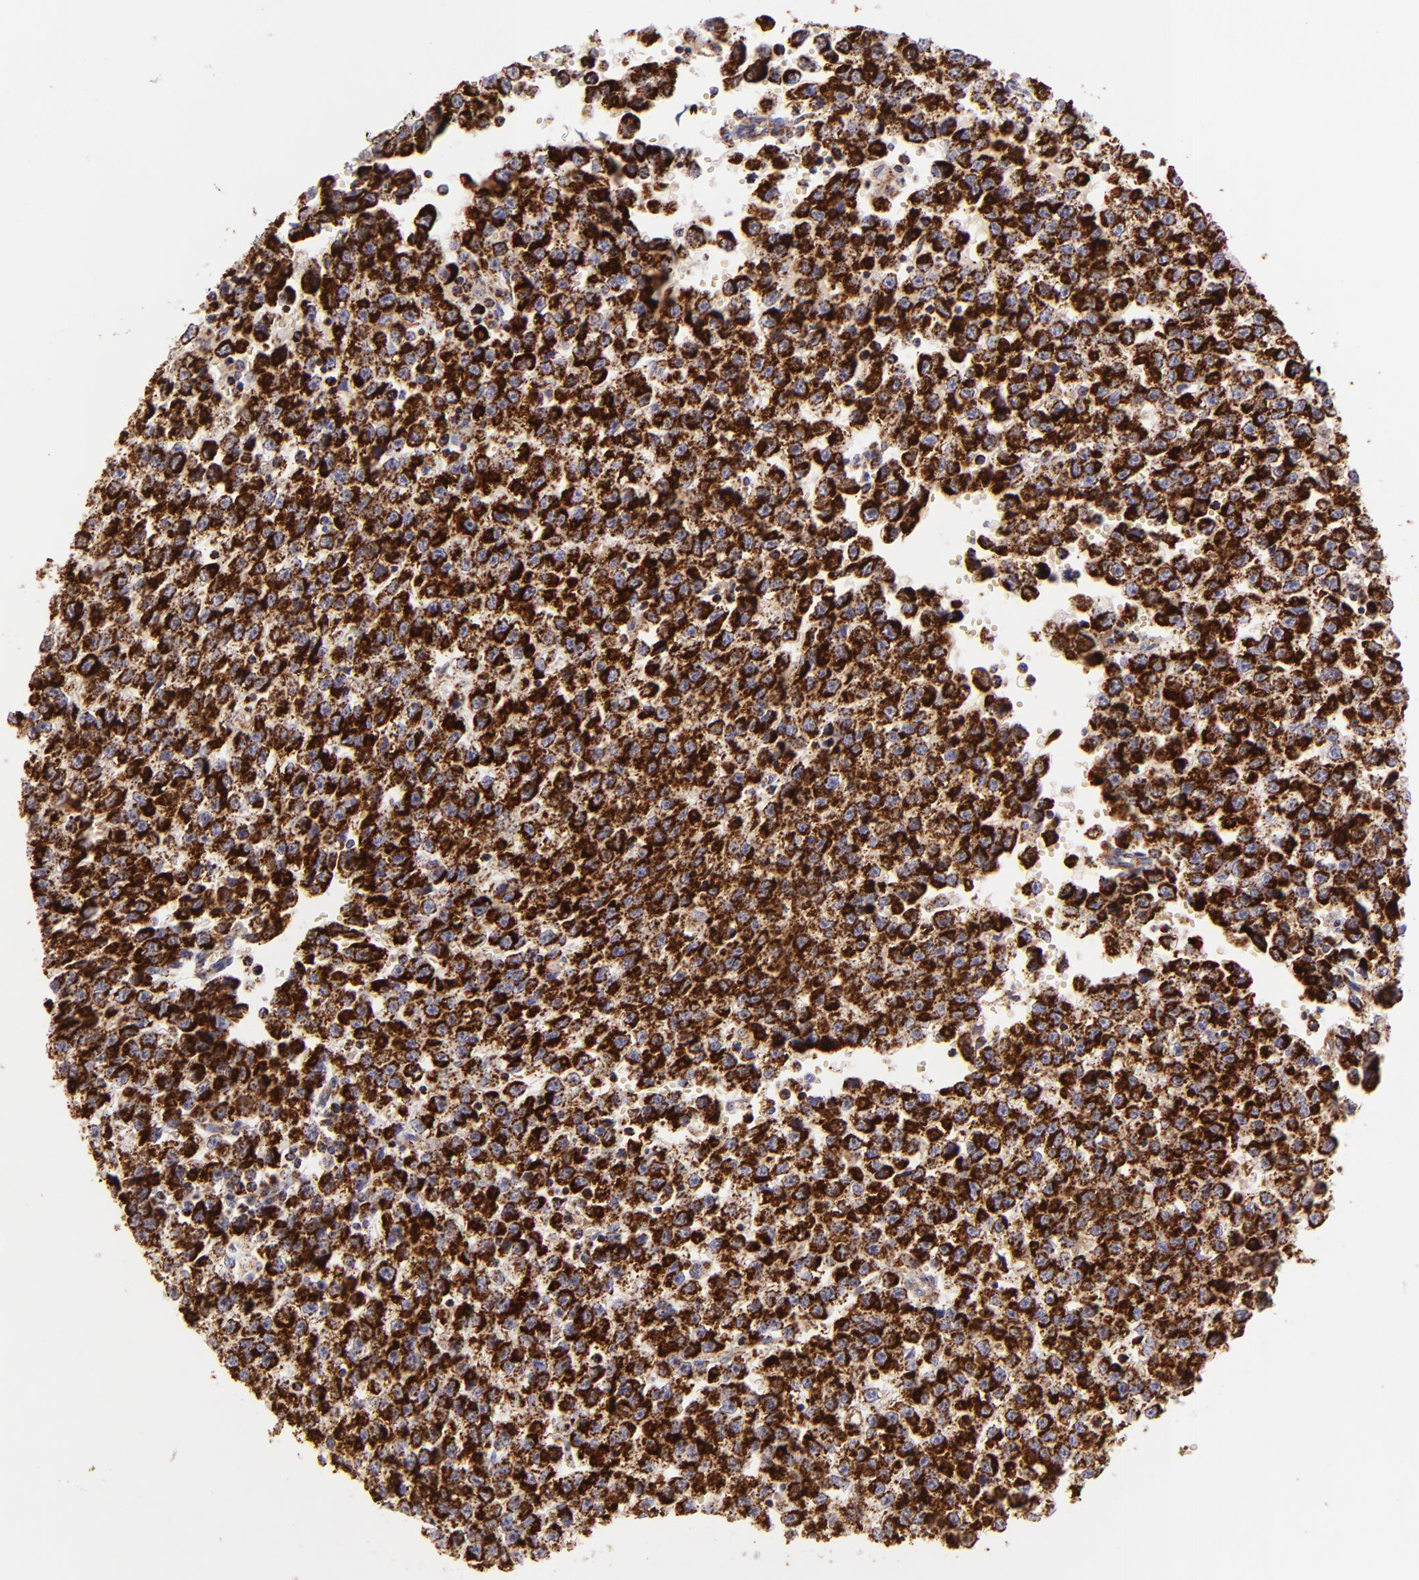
{"staining": {"intensity": "strong", "quantity": ">75%", "location": "cytoplasmic/membranous"}, "tissue": "testis cancer", "cell_type": "Tumor cells", "image_type": "cancer", "snomed": [{"axis": "morphology", "description": "Seminoma, NOS"}, {"axis": "topography", "description": "Testis"}], "caption": "High-power microscopy captured an immunohistochemistry micrograph of seminoma (testis), revealing strong cytoplasmic/membranous expression in approximately >75% of tumor cells.", "gene": "HSPD1", "patient": {"sex": "male", "age": 35}}